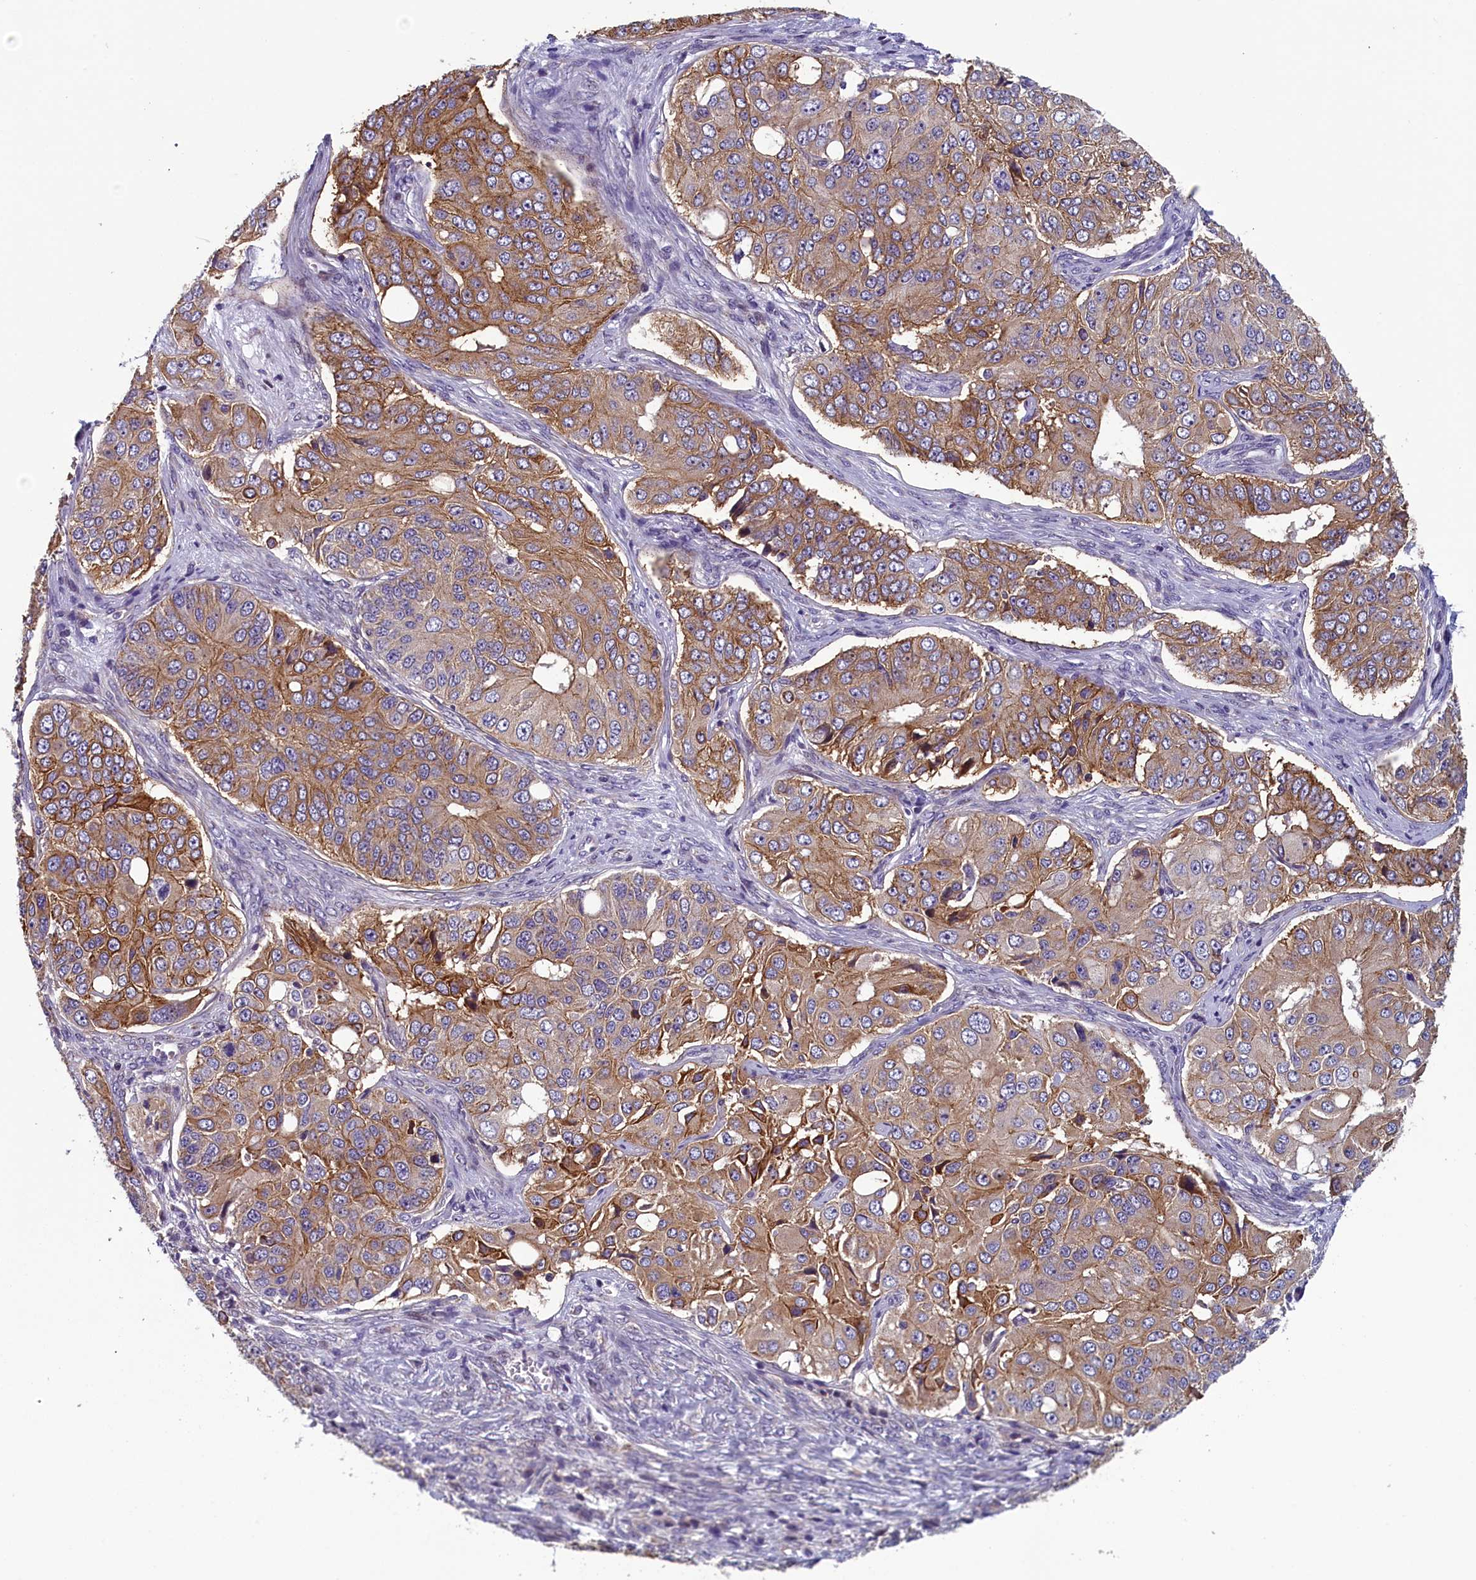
{"staining": {"intensity": "moderate", "quantity": ">75%", "location": "cytoplasmic/membranous"}, "tissue": "ovarian cancer", "cell_type": "Tumor cells", "image_type": "cancer", "snomed": [{"axis": "morphology", "description": "Carcinoma, endometroid"}, {"axis": "topography", "description": "Ovary"}], "caption": "Ovarian cancer (endometroid carcinoma) stained with immunohistochemistry (IHC) demonstrates moderate cytoplasmic/membranous expression in about >75% of tumor cells.", "gene": "ANKRD39", "patient": {"sex": "female", "age": 51}}